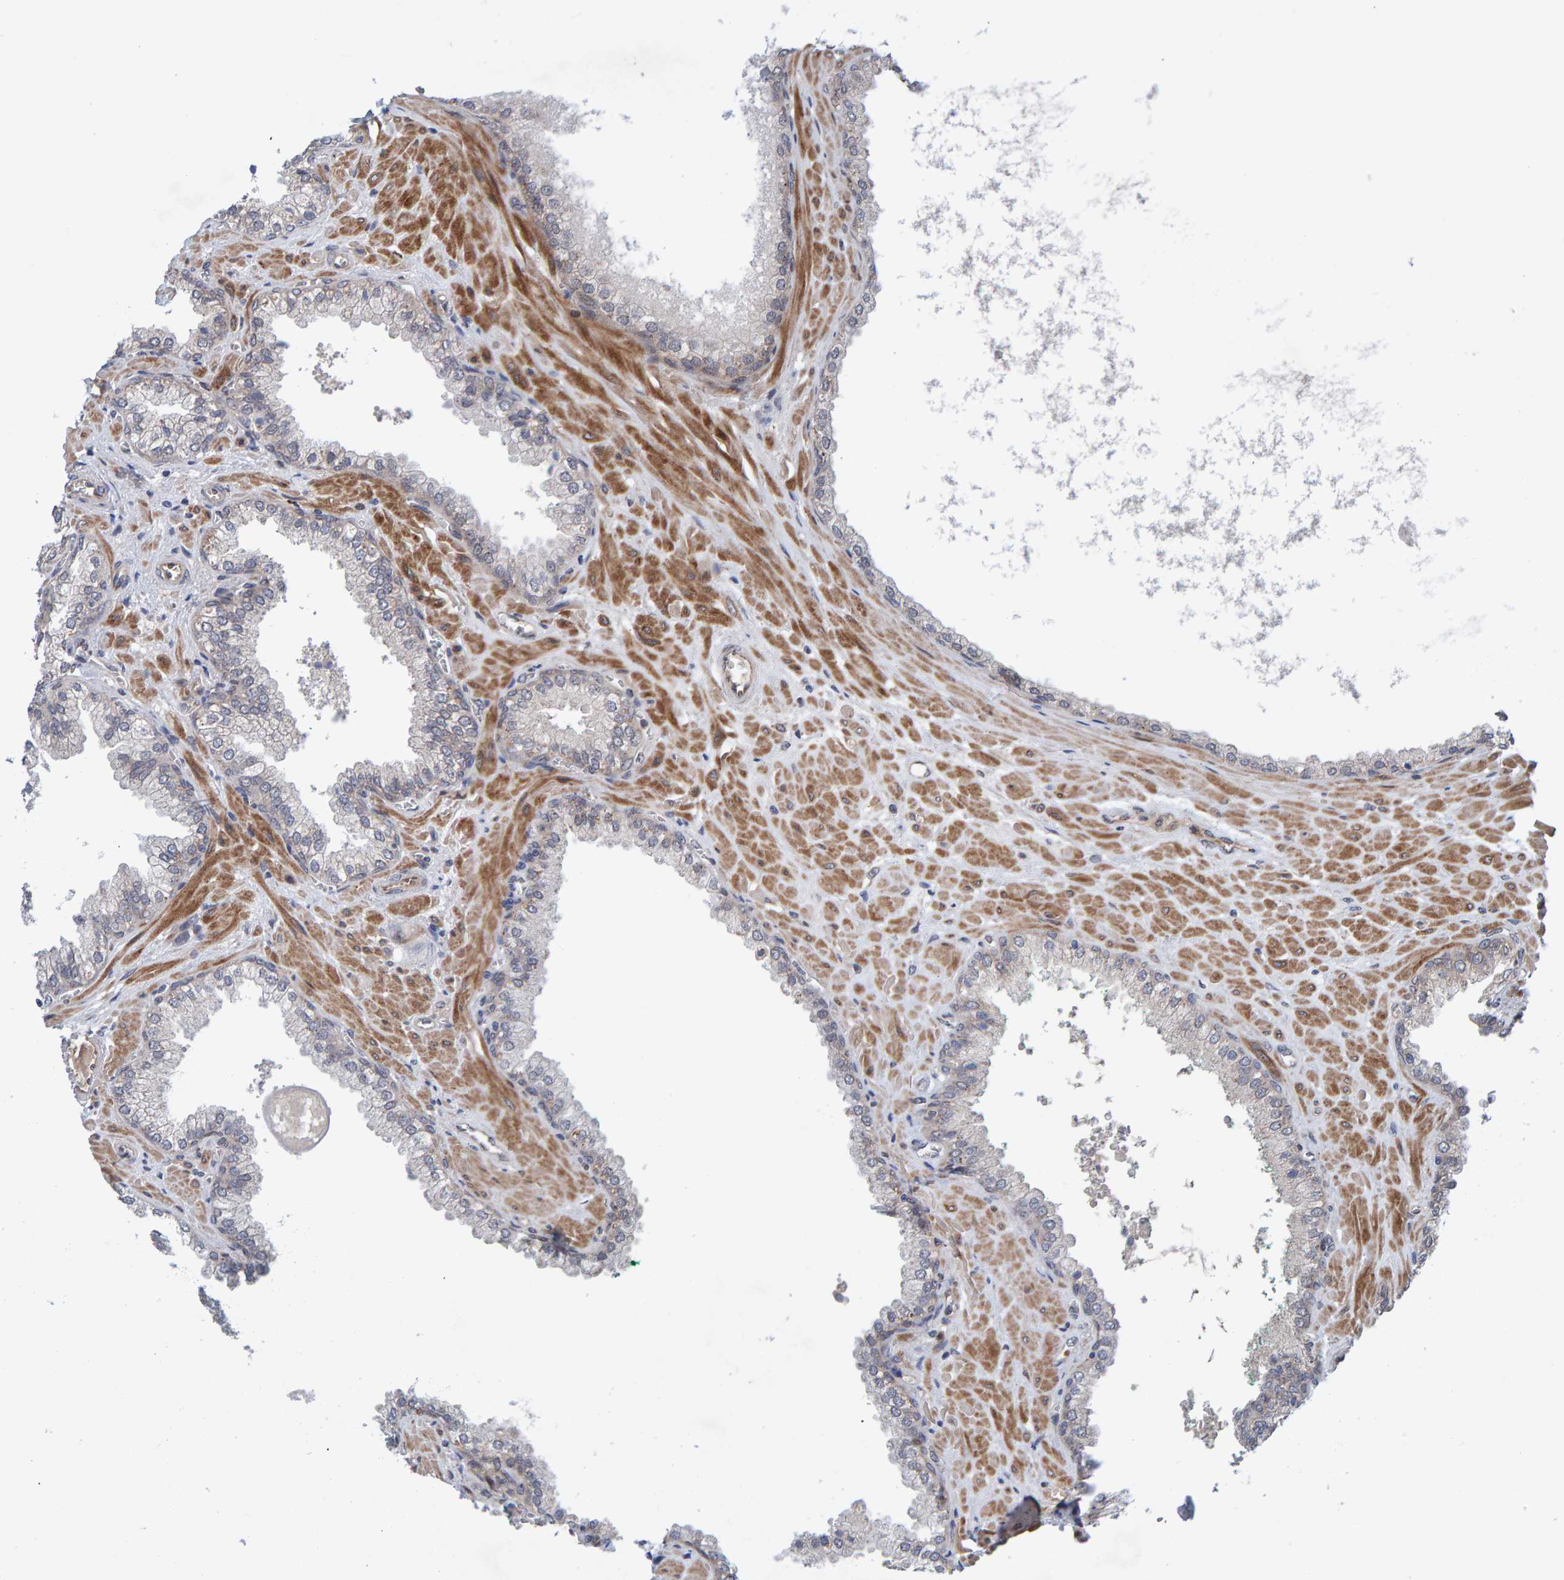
{"staining": {"intensity": "negative", "quantity": "none", "location": "none"}, "tissue": "prostate cancer", "cell_type": "Tumor cells", "image_type": "cancer", "snomed": [{"axis": "morphology", "description": "Adenocarcinoma, Low grade"}, {"axis": "topography", "description": "Prostate"}], "caption": "A photomicrograph of human low-grade adenocarcinoma (prostate) is negative for staining in tumor cells. (DAB (3,3'-diaminobenzidine) immunohistochemistry (IHC) visualized using brightfield microscopy, high magnification).", "gene": "MFSD6L", "patient": {"sex": "male", "age": 71}}